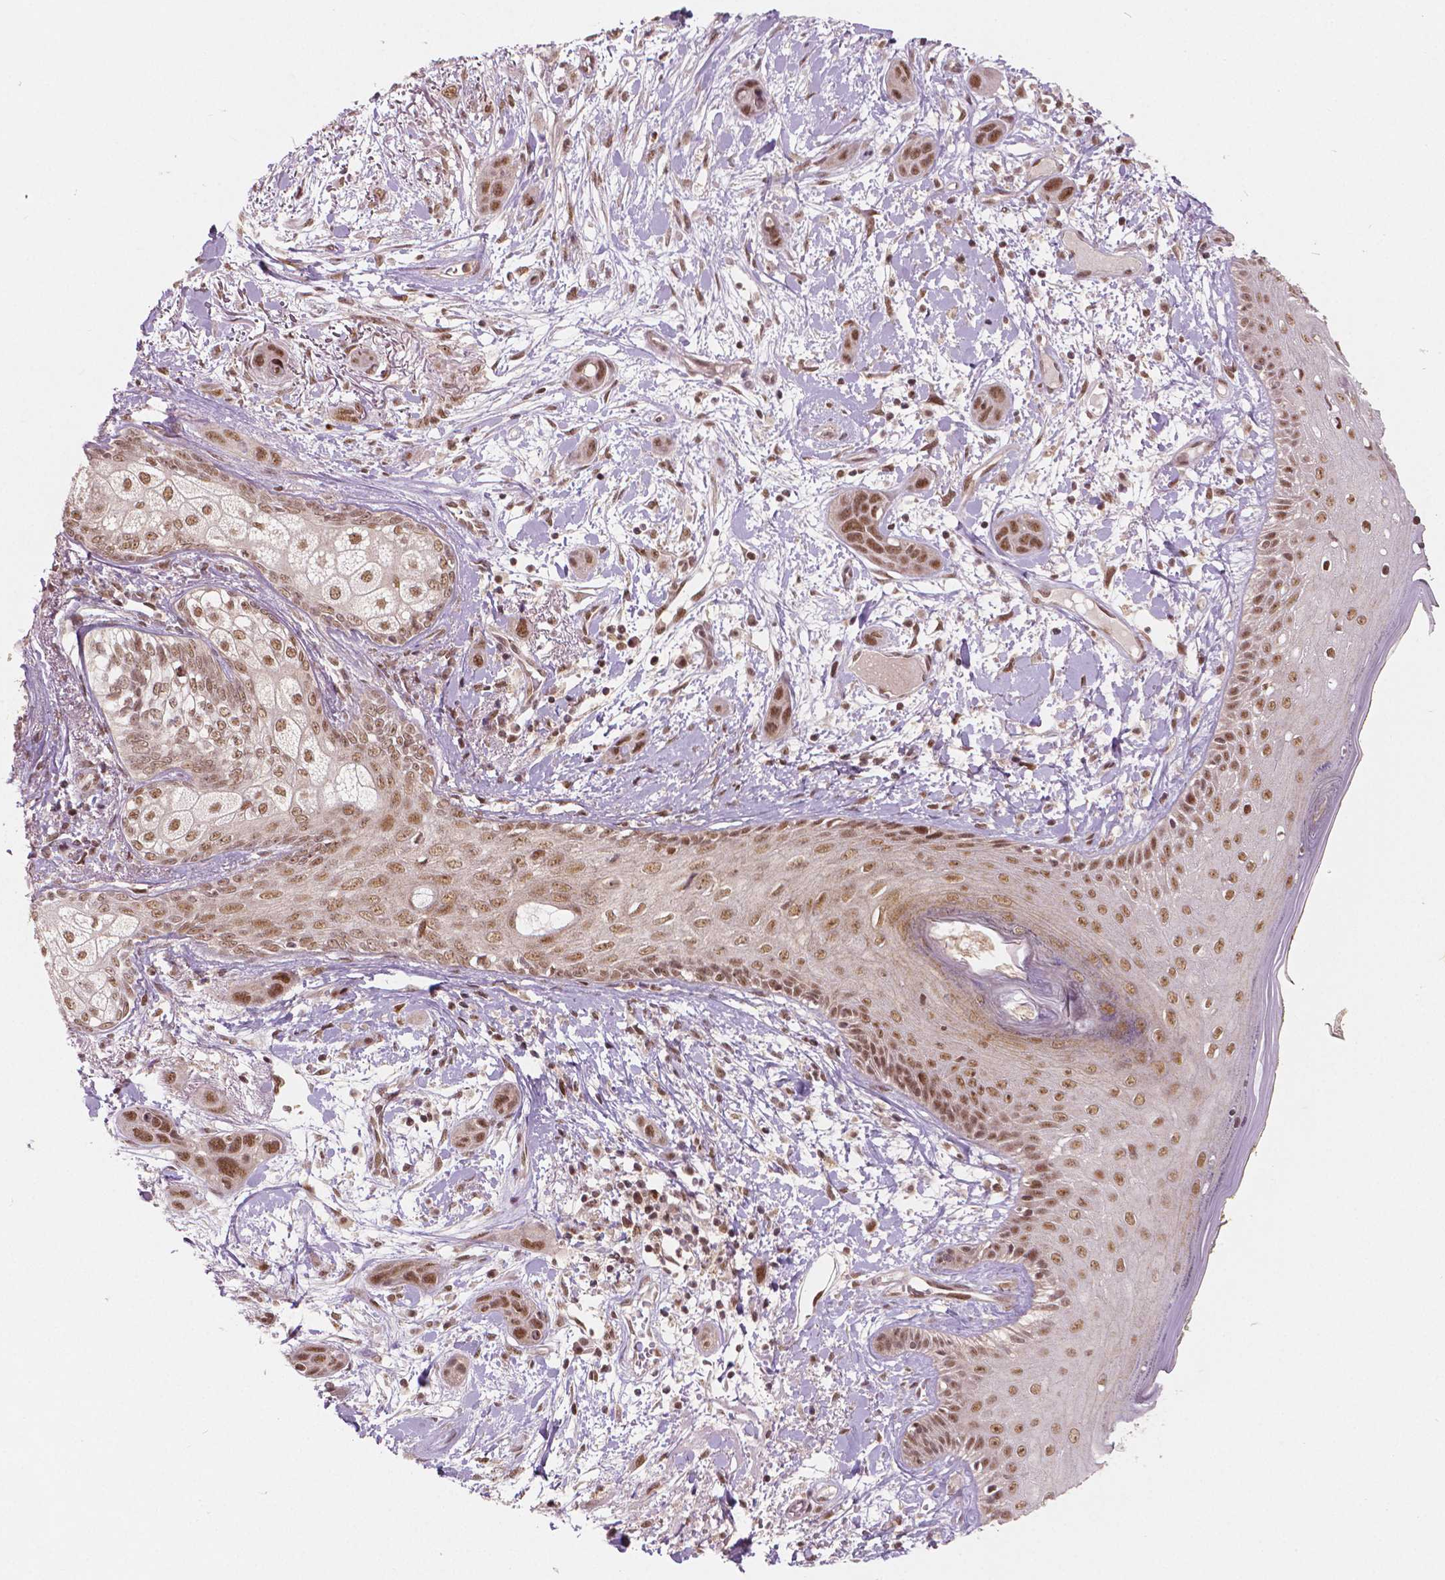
{"staining": {"intensity": "moderate", "quantity": ">75%", "location": "nuclear"}, "tissue": "skin cancer", "cell_type": "Tumor cells", "image_type": "cancer", "snomed": [{"axis": "morphology", "description": "Squamous cell carcinoma, NOS"}, {"axis": "topography", "description": "Skin"}], "caption": "Tumor cells reveal moderate nuclear staining in about >75% of cells in squamous cell carcinoma (skin).", "gene": "NSD2", "patient": {"sex": "male", "age": 79}}